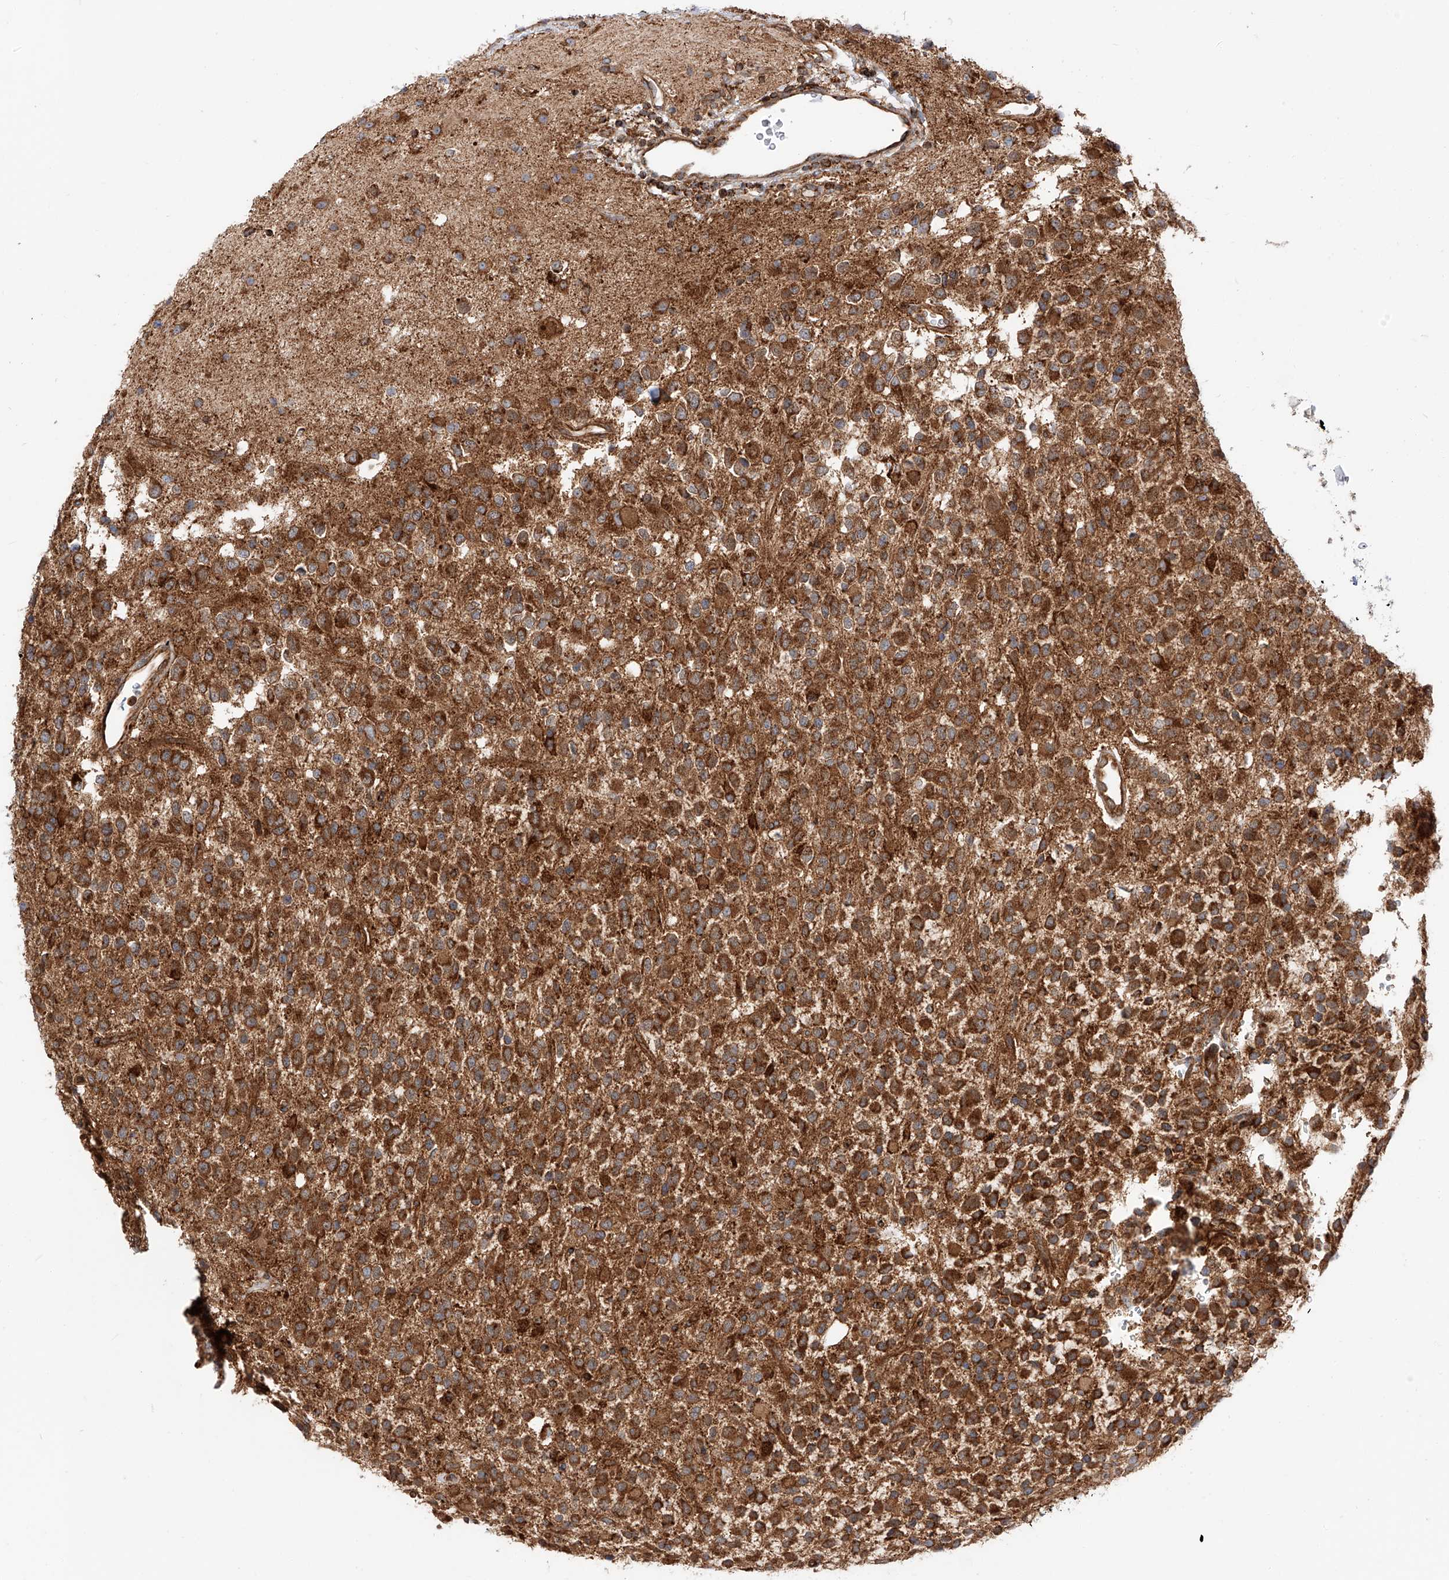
{"staining": {"intensity": "strong", "quantity": ">75%", "location": "cytoplasmic/membranous"}, "tissue": "glioma", "cell_type": "Tumor cells", "image_type": "cancer", "snomed": [{"axis": "morphology", "description": "Glioma, malignant, High grade"}, {"axis": "topography", "description": "Brain"}], "caption": "An image showing strong cytoplasmic/membranous expression in approximately >75% of tumor cells in malignant glioma (high-grade), as visualized by brown immunohistochemical staining.", "gene": "ISCA2", "patient": {"sex": "male", "age": 34}}